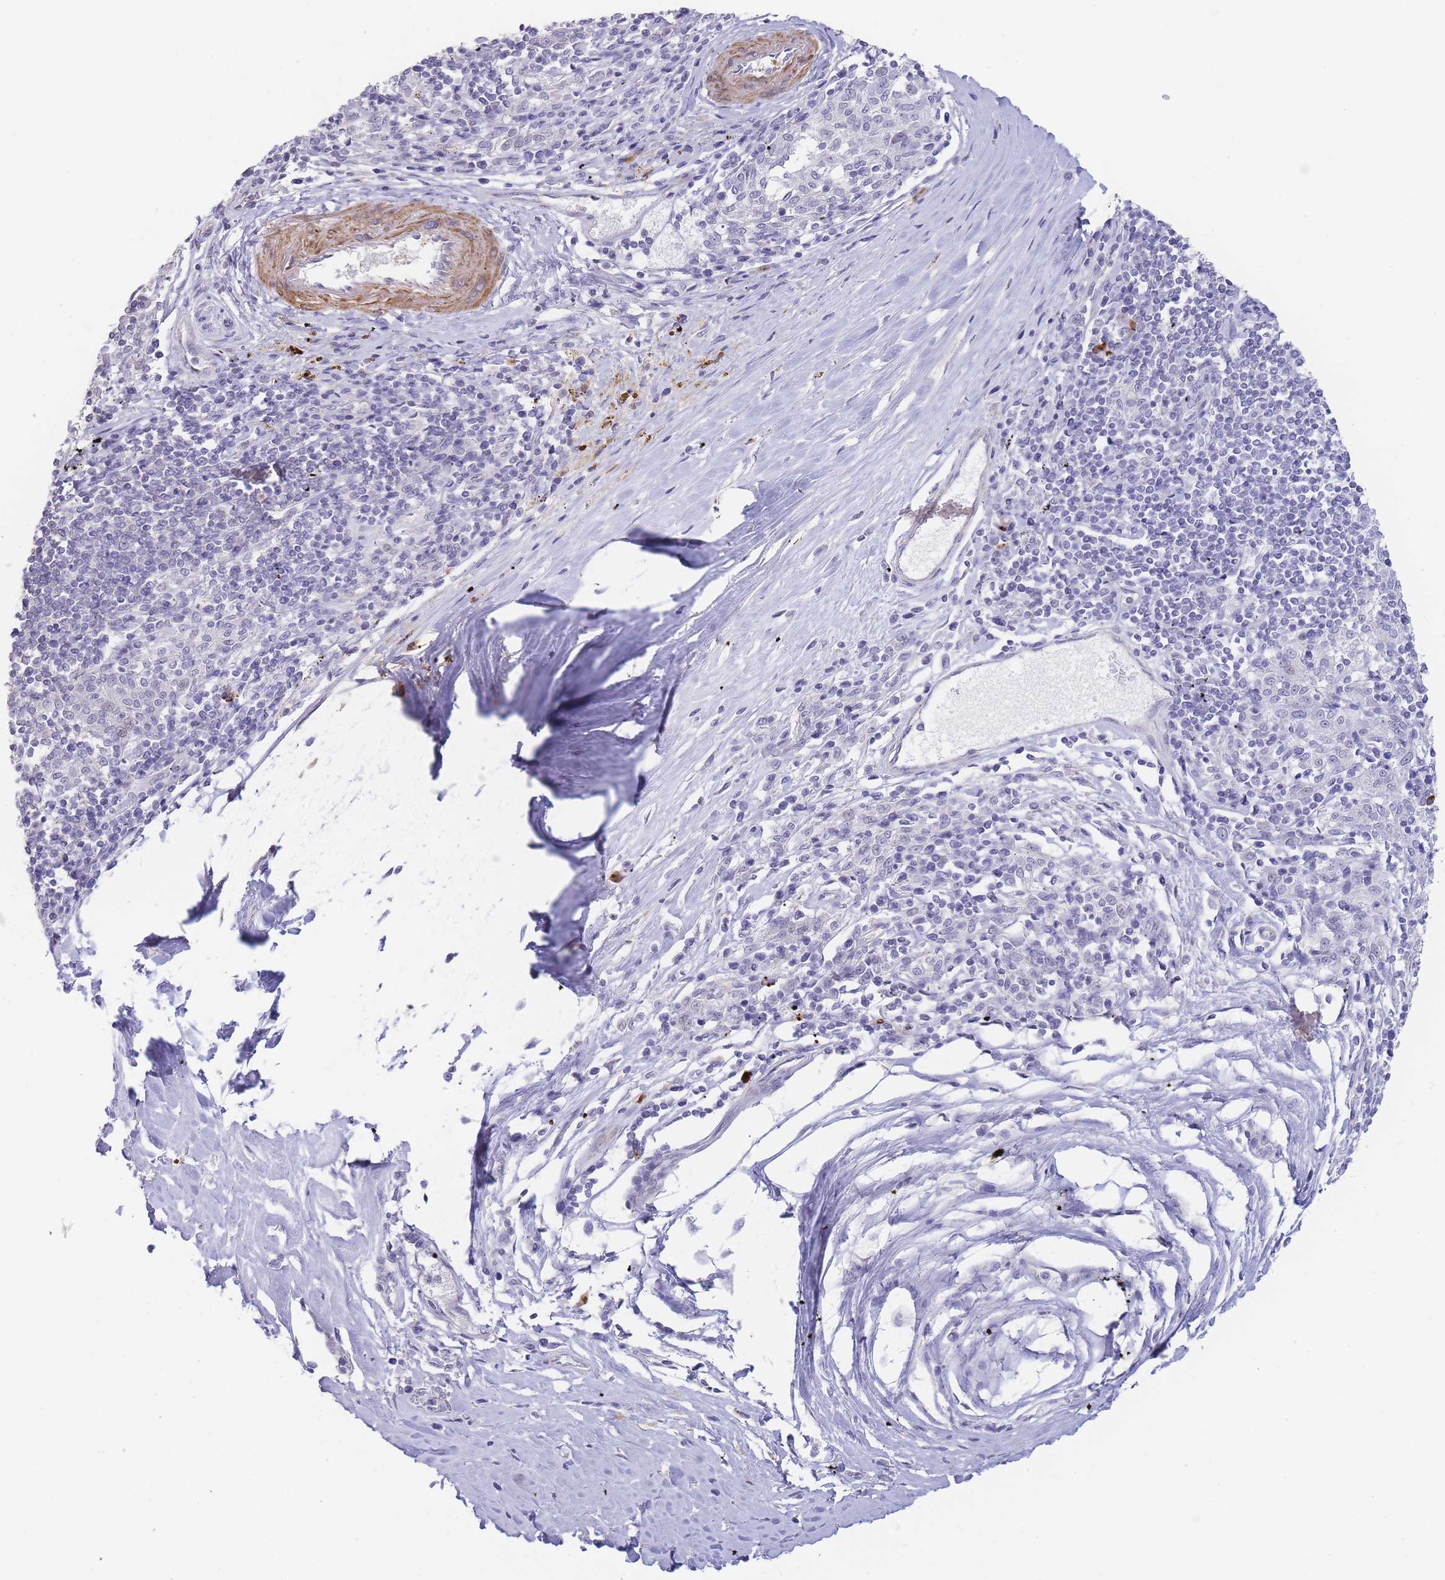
{"staining": {"intensity": "negative", "quantity": "none", "location": "none"}, "tissue": "melanoma", "cell_type": "Tumor cells", "image_type": "cancer", "snomed": [{"axis": "morphology", "description": "Malignant melanoma, NOS"}, {"axis": "topography", "description": "Skin"}], "caption": "An immunohistochemistry (IHC) micrograph of malignant melanoma is shown. There is no staining in tumor cells of malignant melanoma.", "gene": "ASAP3", "patient": {"sex": "female", "age": 72}}